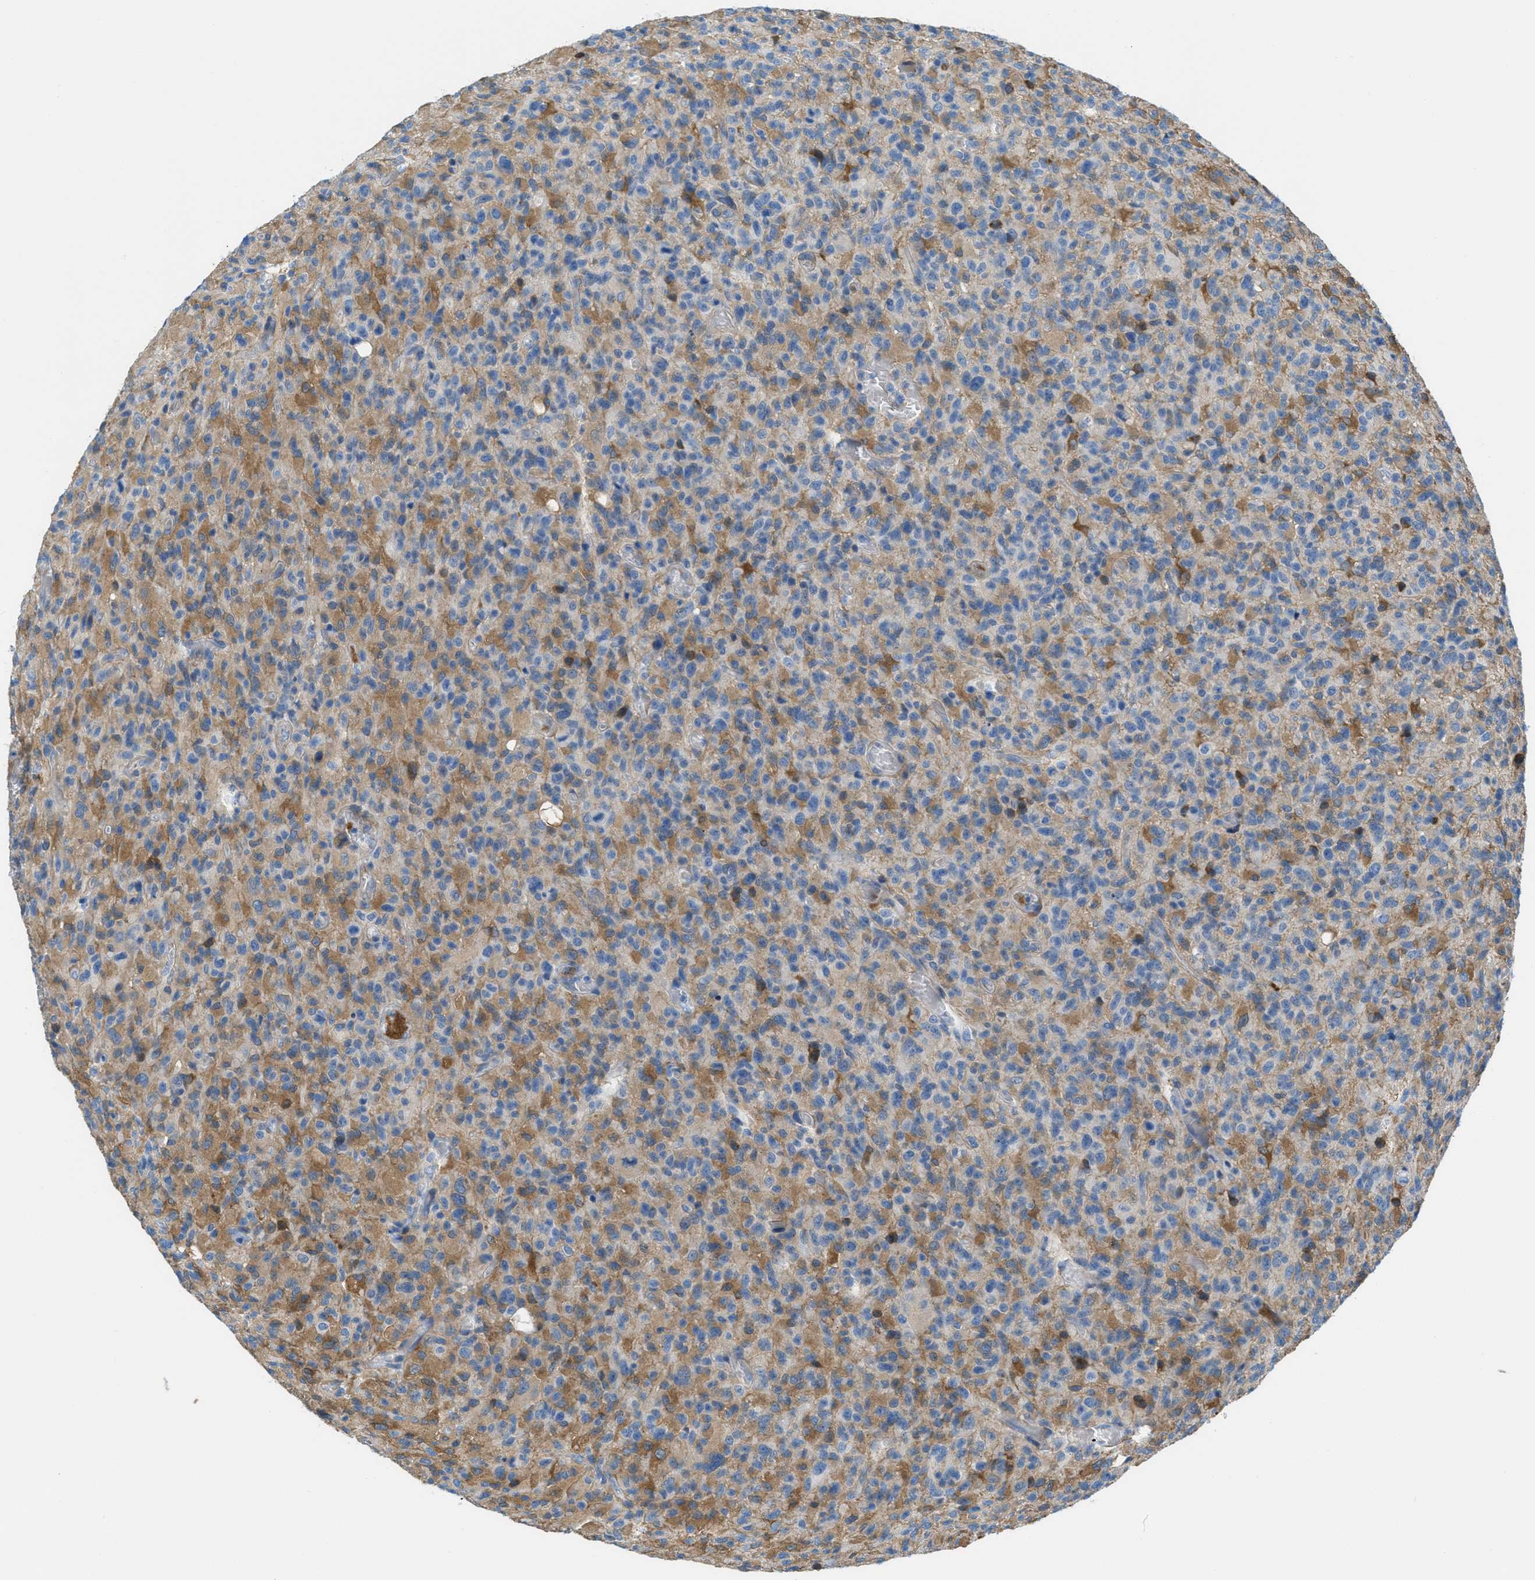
{"staining": {"intensity": "moderate", "quantity": "25%-75%", "location": "cytoplasmic/membranous"}, "tissue": "glioma", "cell_type": "Tumor cells", "image_type": "cancer", "snomed": [{"axis": "morphology", "description": "Glioma, malignant, High grade"}, {"axis": "topography", "description": "Brain"}], "caption": "Malignant glioma (high-grade) stained for a protein (brown) shows moderate cytoplasmic/membranous positive positivity in approximately 25%-75% of tumor cells.", "gene": "MAPRE2", "patient": {"sex": "male", "age": 71}}